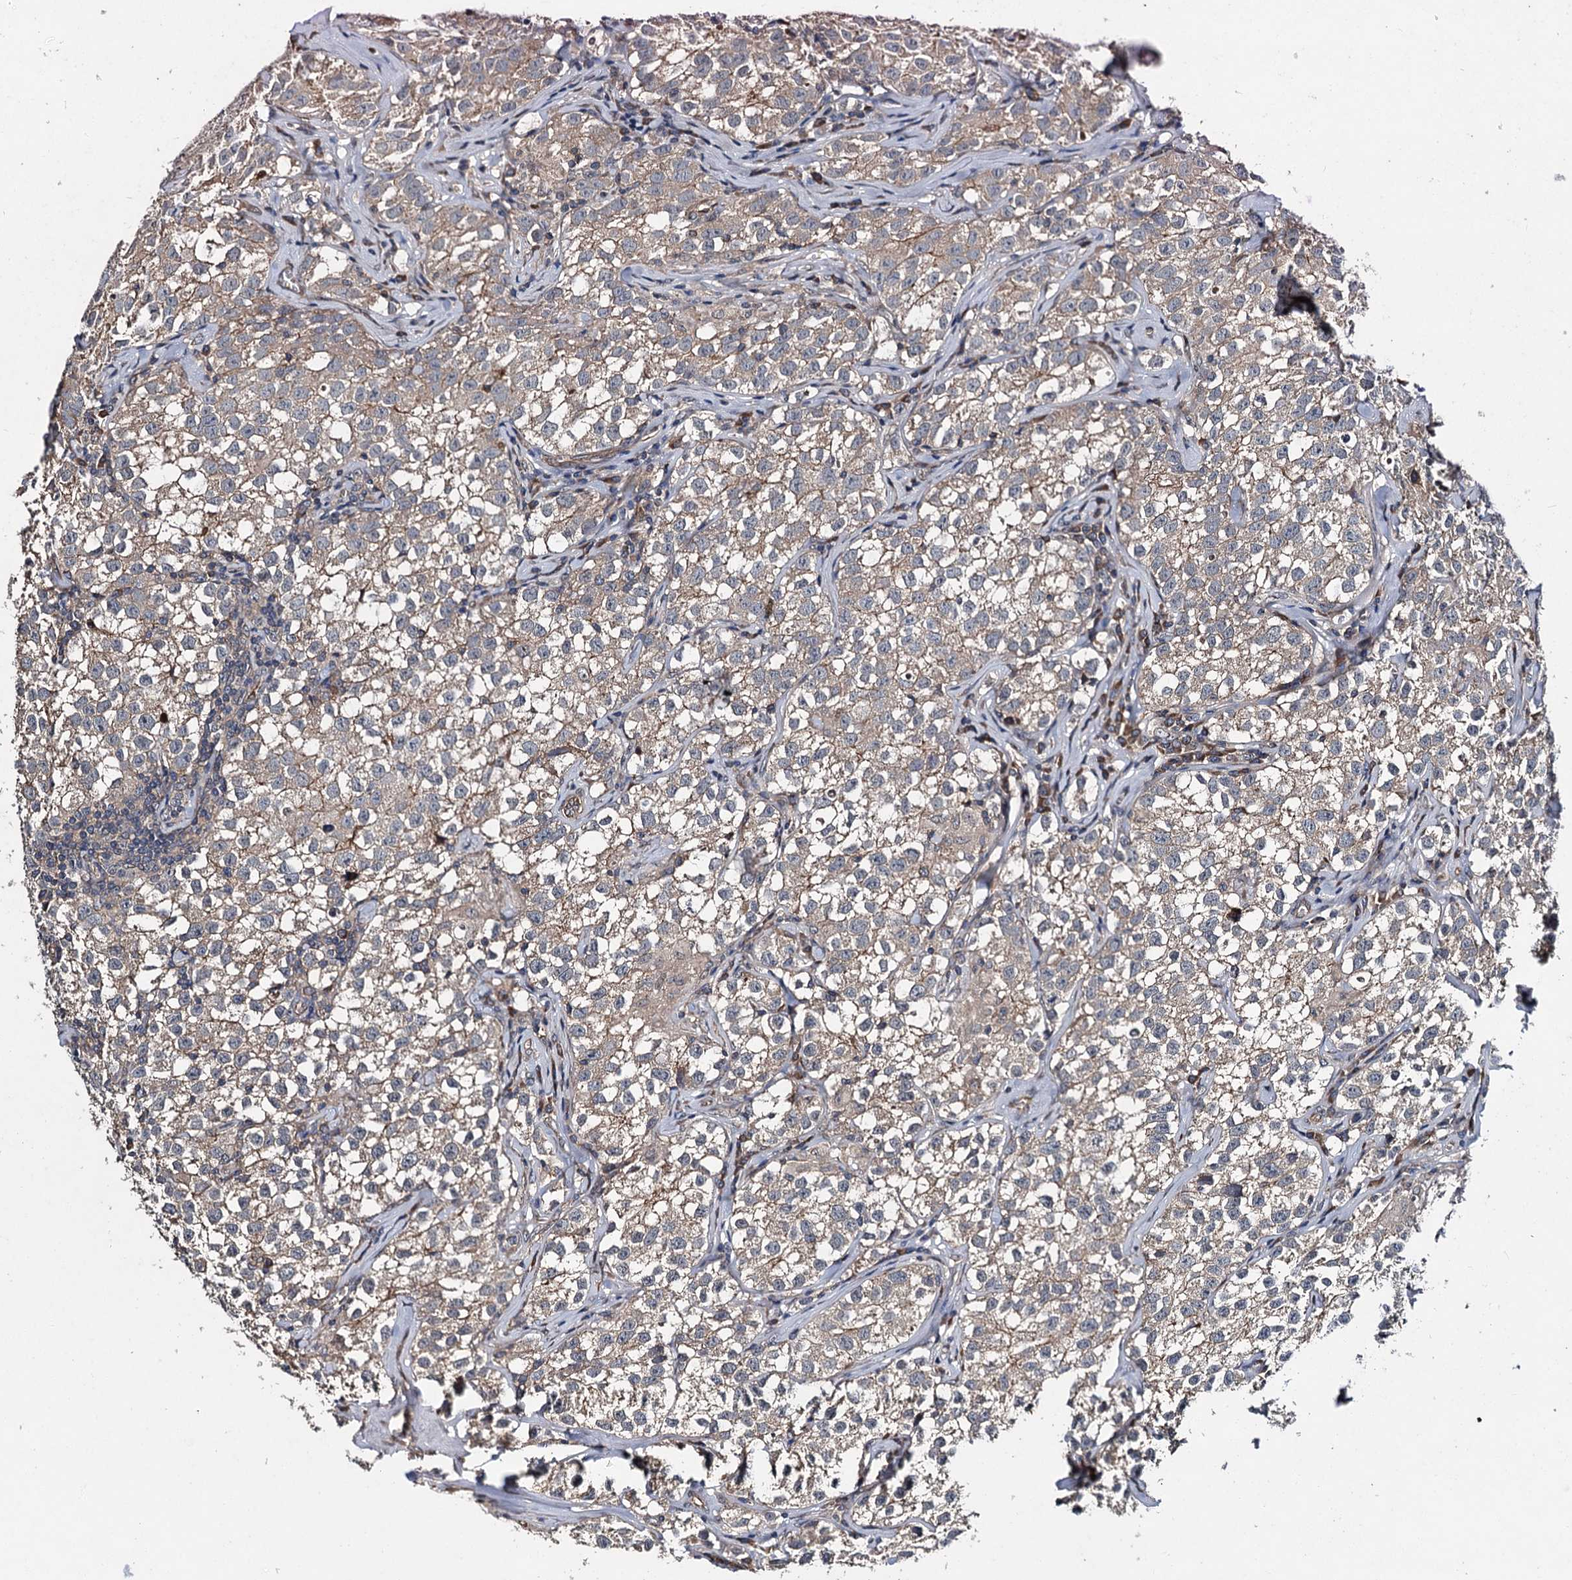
{"staining": {"intensity": "weak", "quantity": "25%-75%", "location": "cytoplasmic/membranous"}, "tissue": "testis cancer", "cell_type": "Tumor cells", "image_type": "cancer", "snomed": [{"axis": "morphology", "description": "Seminoma, NOS"}, {"axis": "morphology", "description": "Carcinoma, Embryonal, NOS"}, {"axis": "topography", "description": "Testis"}], "caption": "Immunohistochemical staining of testis cancer (embryonal carcinoma) shows low levels of weak cytoplasmic/membranous protein expression in about 25%-75% of tumor cells.", "gene": "ZNF324", "patient": {"sex": "male", "age": 43}}